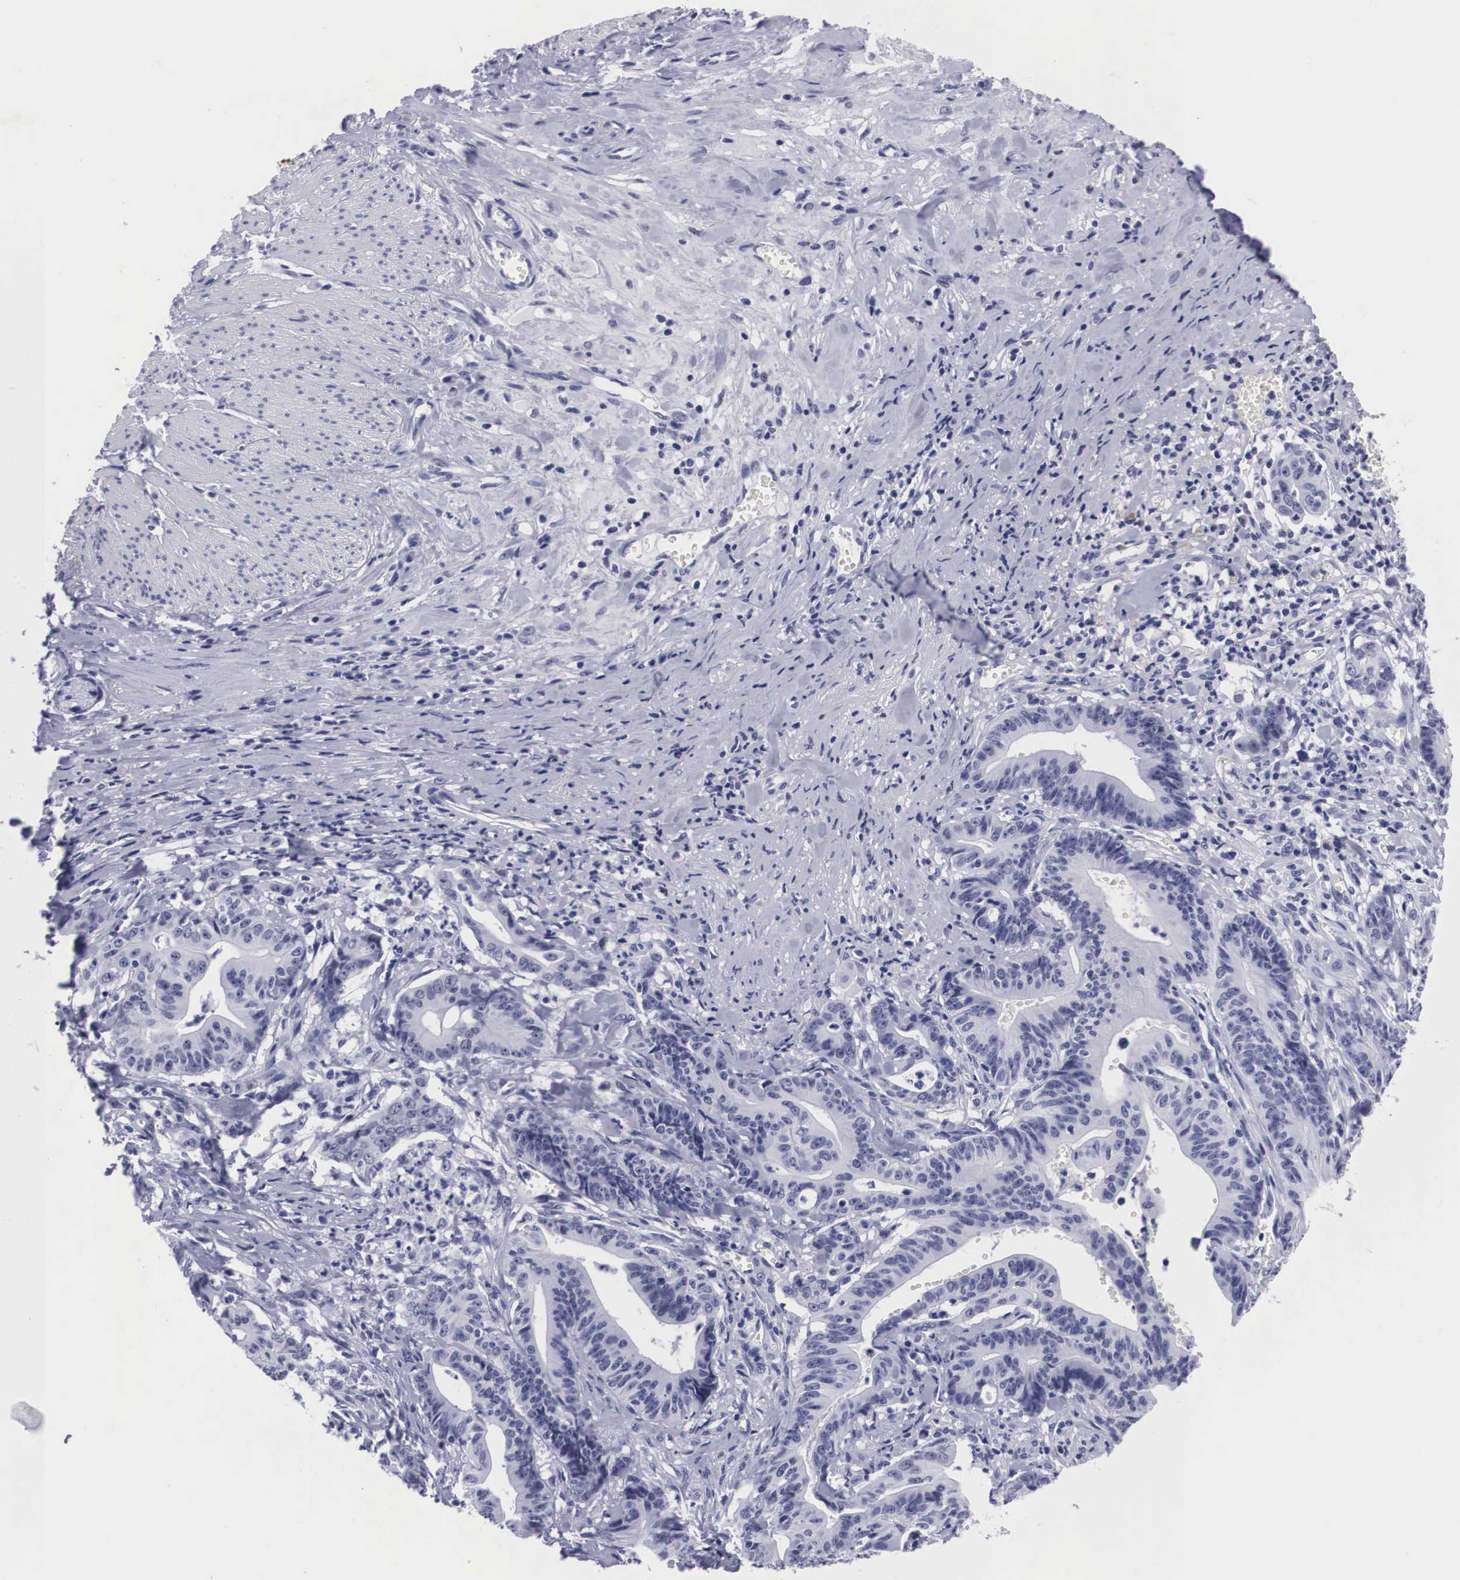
{"staining": {"intensity": "negative", "quantity": "none", "location": "none"}, "tissue": "stomach cancer", "cell_type": "Tumor cells", "image_type": "cancer", "snomed": [{"axis": "morphology", "description": "Adenocarcinoma, NOS"}, {"axis": "topography", "description": "Stomach, lower"}], "caption": "Tumor cells are negative for protein expression in human stomach adenocarcinoma.", "gene": "C22orf31", "patient": {"sex": "female", "age": 86}}